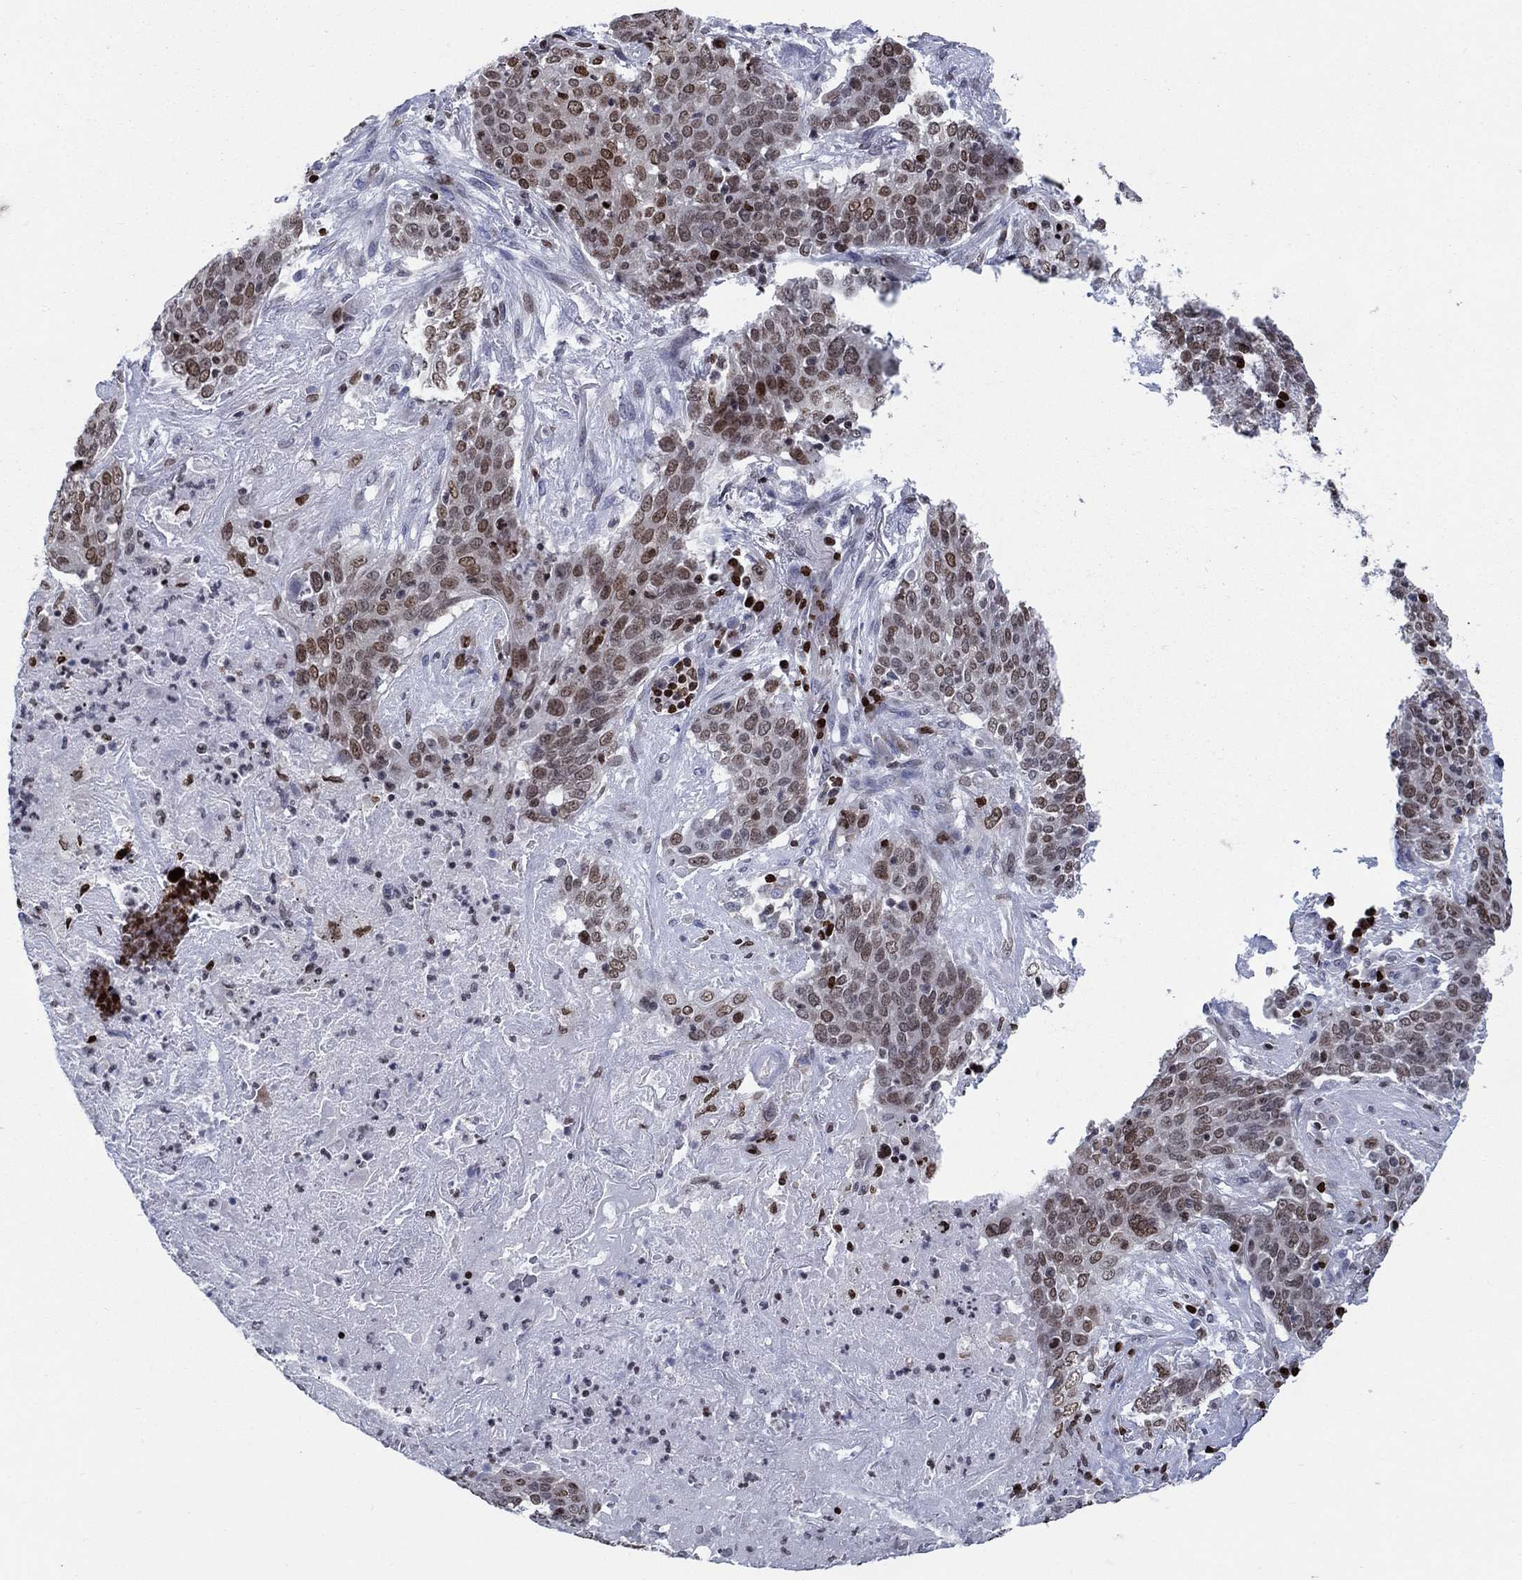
{"staining": {"intensity": "moderate", "quantity": "<25%", "location": "nuclear"}, "tissue": "lung cancer", "cell_type": "Tumor cells", "image_type": "cancer", "snomed": [{"axis": "morphology", "description": "Squamous cell carcinoma, NOS"}, {"axis": "topography", "description": "Lung"}], "caption": "Immunohistochemistry (IHC) photomicrograph of lung squamous cell carcinoma stained for a protein (brown), which reveals low levels of moderate nuclear positivity in approximately <25% of tumor cells.", "gene": "HMGA1", "patient": {"sex": "male", "age": 82}}